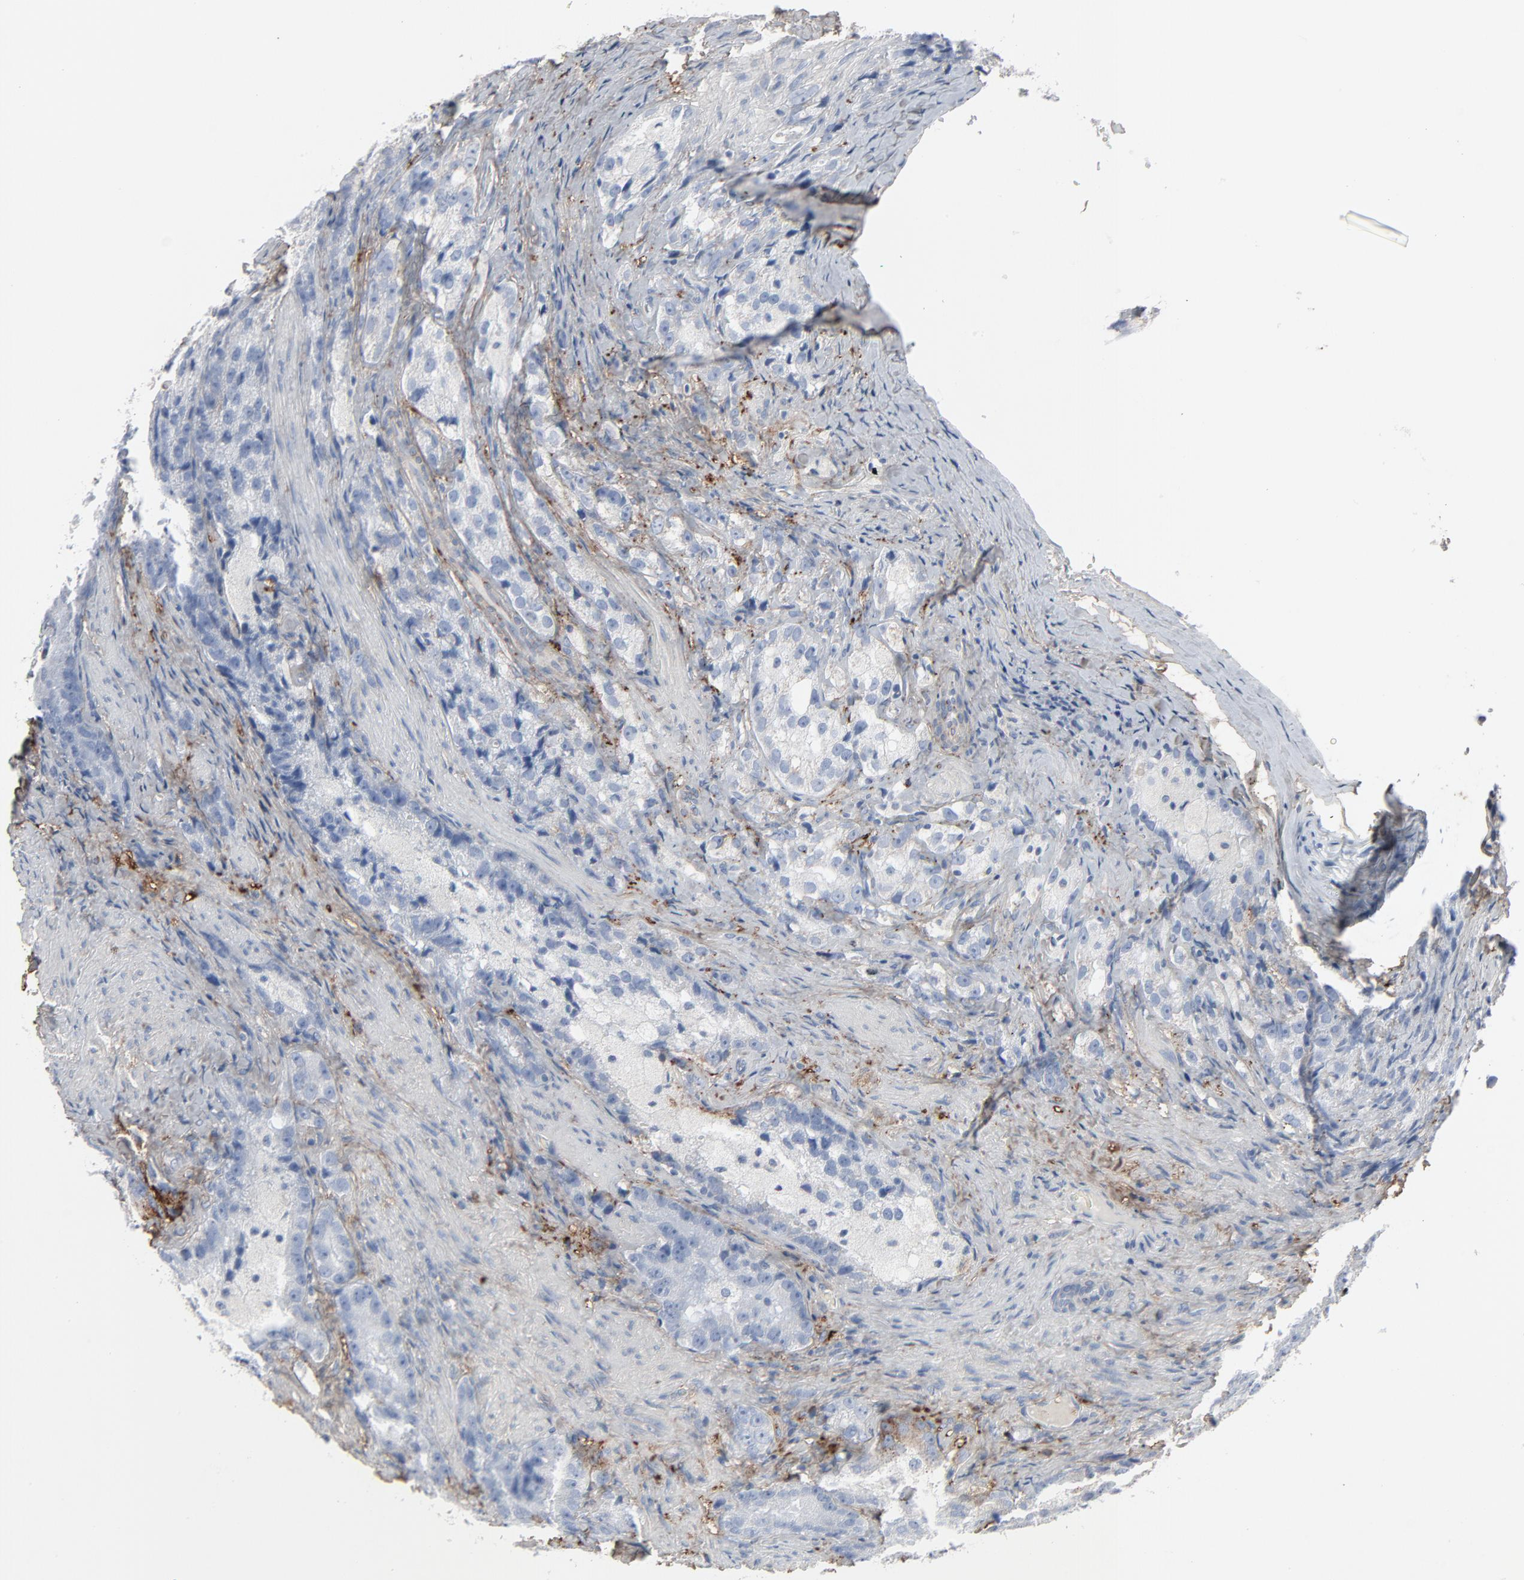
{"staining": {"intensity": "negative", "quantity": "none", "location": "none"}, "tissue": "prostate cancer", "cell_type": "Tumor cells", "image_type": "cancer", "snomed": [{"axis": "morphology", "description": "Adenocarcinoma, High grade"}, {"axis": "topography", "description": "Prostate"}], "caption": "DAB immunohistochemical staining of human high-grade adenocarcinoma (prostate) shows no significant staining in tumor cells.", "gene": "BGN", "patient": {"sex": "male", "age": 63}}